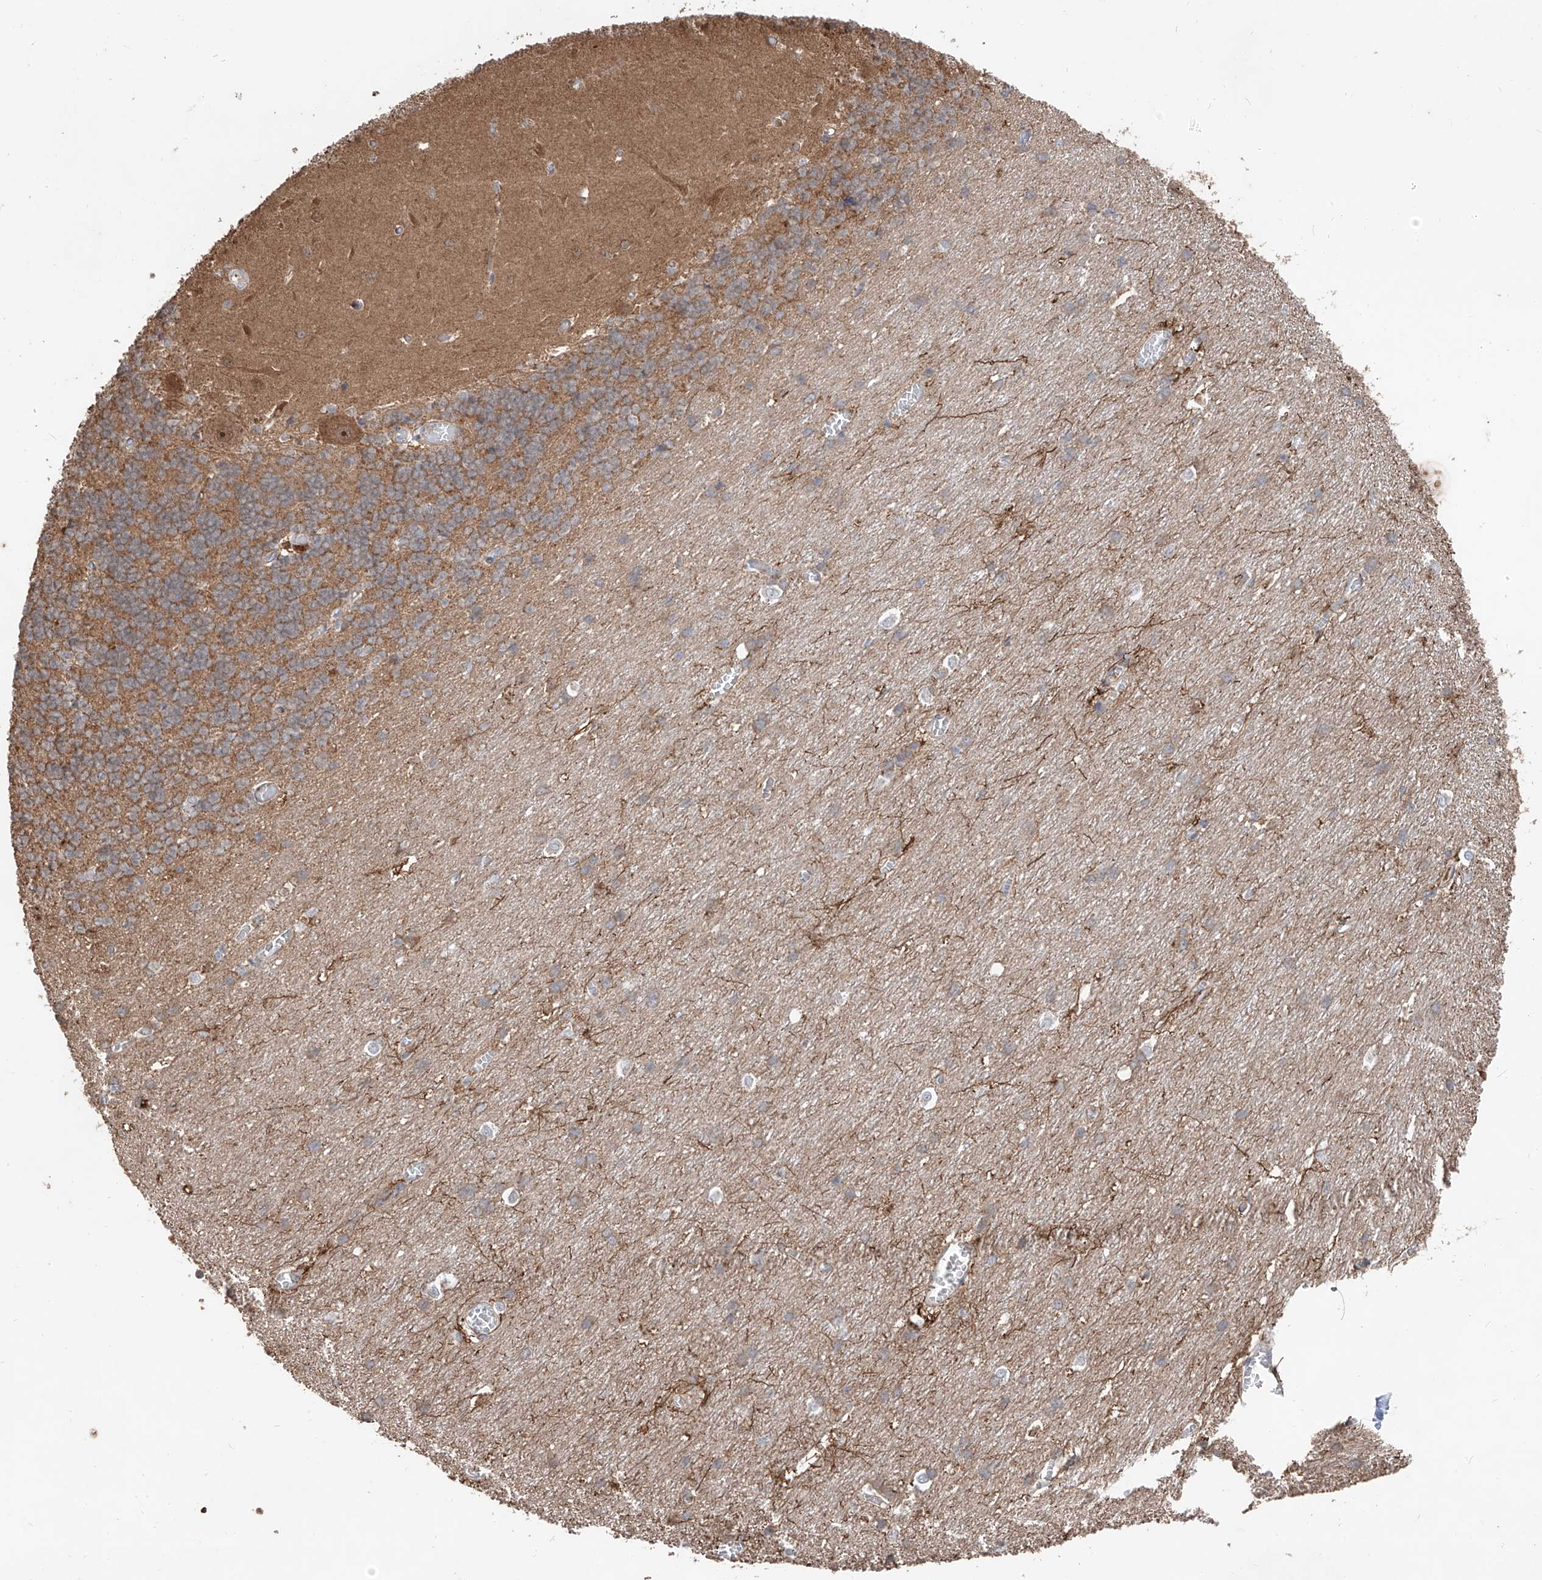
{"staining": {"intensity": "weak", "quantity": "25%-75%", "location": "cytoplasmic/membranous"}, "tissue": "cerebellum", "cell_type": "Cells in granular layer", "image_type": "normal", "snomed": [{"axis": "morphology", "description": "Normal tissue, NOS"}, {"axis": "topography", "description": "Cerebellum"}], "caption": "Brown immunohistochemical staining in normal human cerebellum displays weak cytoplasmic/membranous expression in about 25%-75% of cells in granular layer. (DAB IHC with brightfield microscopy, high magnification).", "gene": "EDN1", "patient": {"sex": "male", "age": 37}}